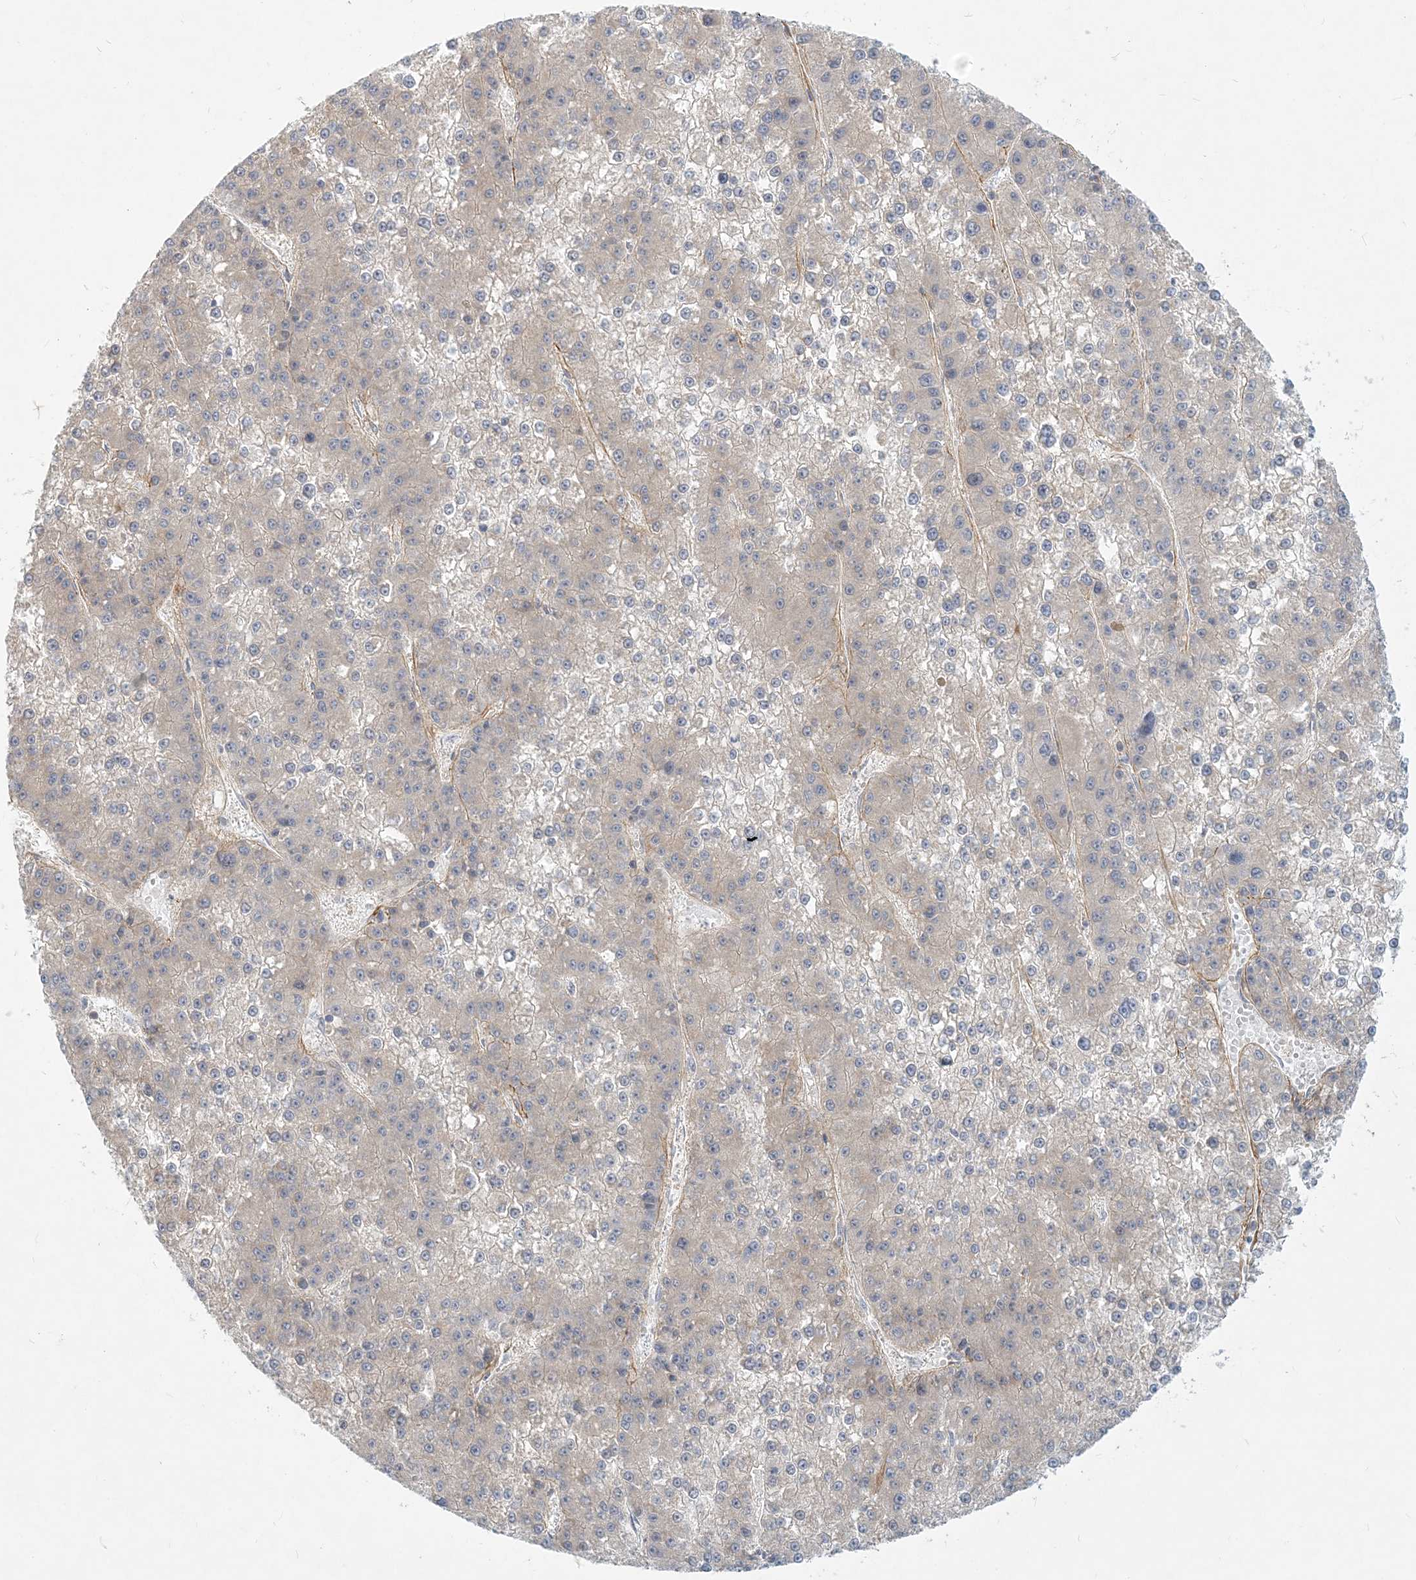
{"staining": {"intensity": "negative", "quantity": "none", "location": "none"}, "tissue": "liver cancer", "cell_type": "Tumor cells", "image_type": "cancer", "snomed": [{"axis": "morphology", "description": "Carcinoma, Hepatocellular, NOS"}, {"axis": "topography", "description": "Liver"}], "caption": "Protein analysis of hepatocellular carcinoma (liver) exhibits no significant positivity in tumor cells.", "gene": "GMPPA", "patient": {"sex": "female", "age": 73}}